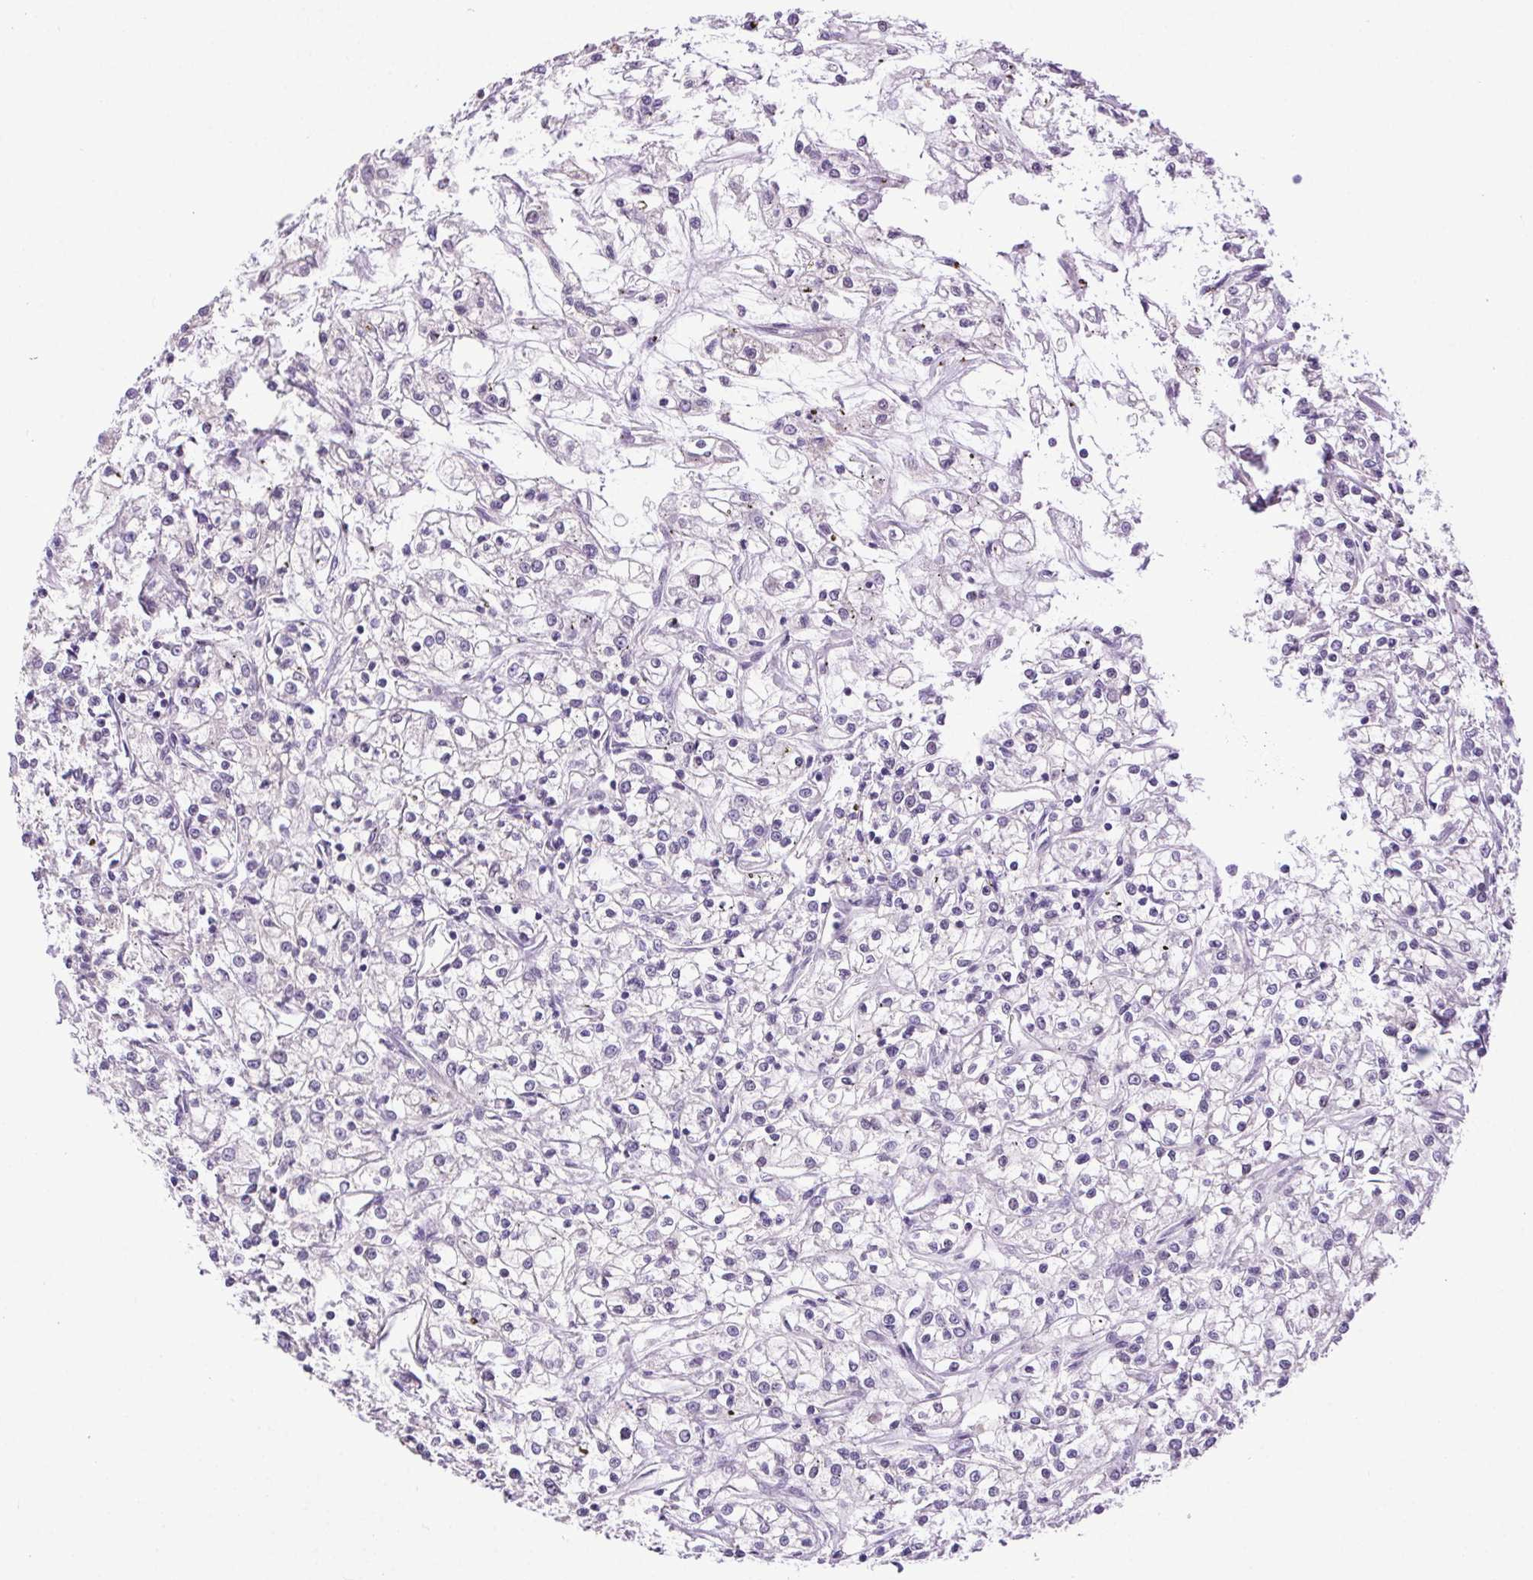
{"staining": {"intensity": "negative", "quantity": "none", "location": "none"}, "tissue": "renal cancer", "cell_type": "Tumor cells", "image_type": "cancer", "snomed": [{"axis": "morphology", "description": "Adenocarcinoma, NOS"}, {"axis": "topography", "description": "Kidney"}], "caption": "Protein analysis of renal cancer (adenocarcinoma) demonstrates no significant expression in tumor cells.", "gene": "SYT11", "patient": {"sex": "female", "age": 59}}